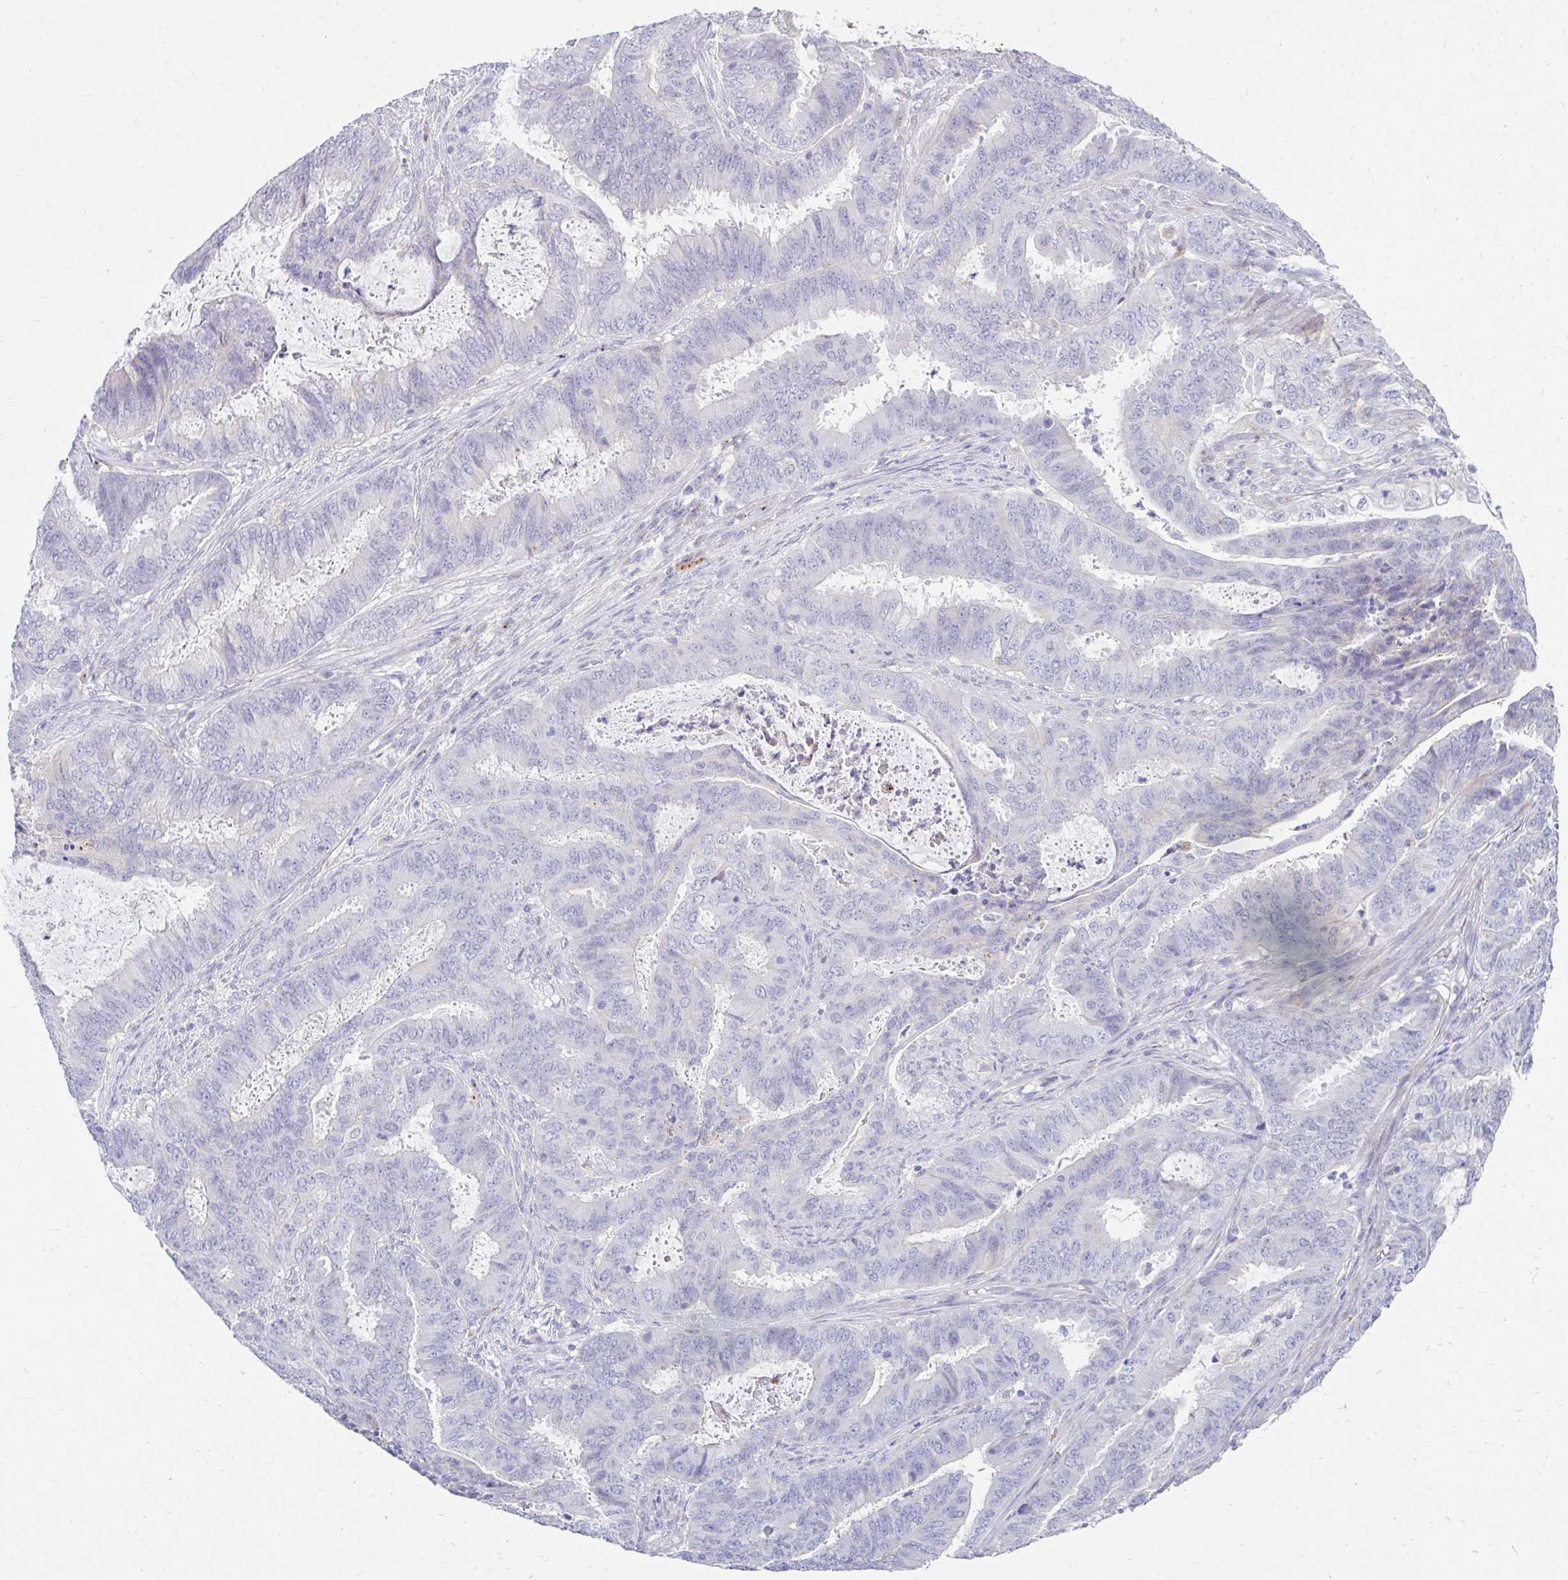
{"staining": {"intensity": "negative", "quantity": "none", "location": "none"}, "tissue": "endometrial cancer", "cell_type": "Tumor cells", "image_type": "cancer", "snomed": [{"axis": "morphology", "description": "Adenocarcinoma, NOS"}, {"axis": "topography", "description": "Endometrium"}], "caption": "High power microscopy image of an immunohistochemistry (IHC) photomicrograph of endometrial adenocarcinoma, revealing no significant expression in tumor cells. (DAB IHC visualized using brightfield microscopy, high magnification).", "gene": "ZNF33A", "patient": {"sex": "female", "age": 51}}